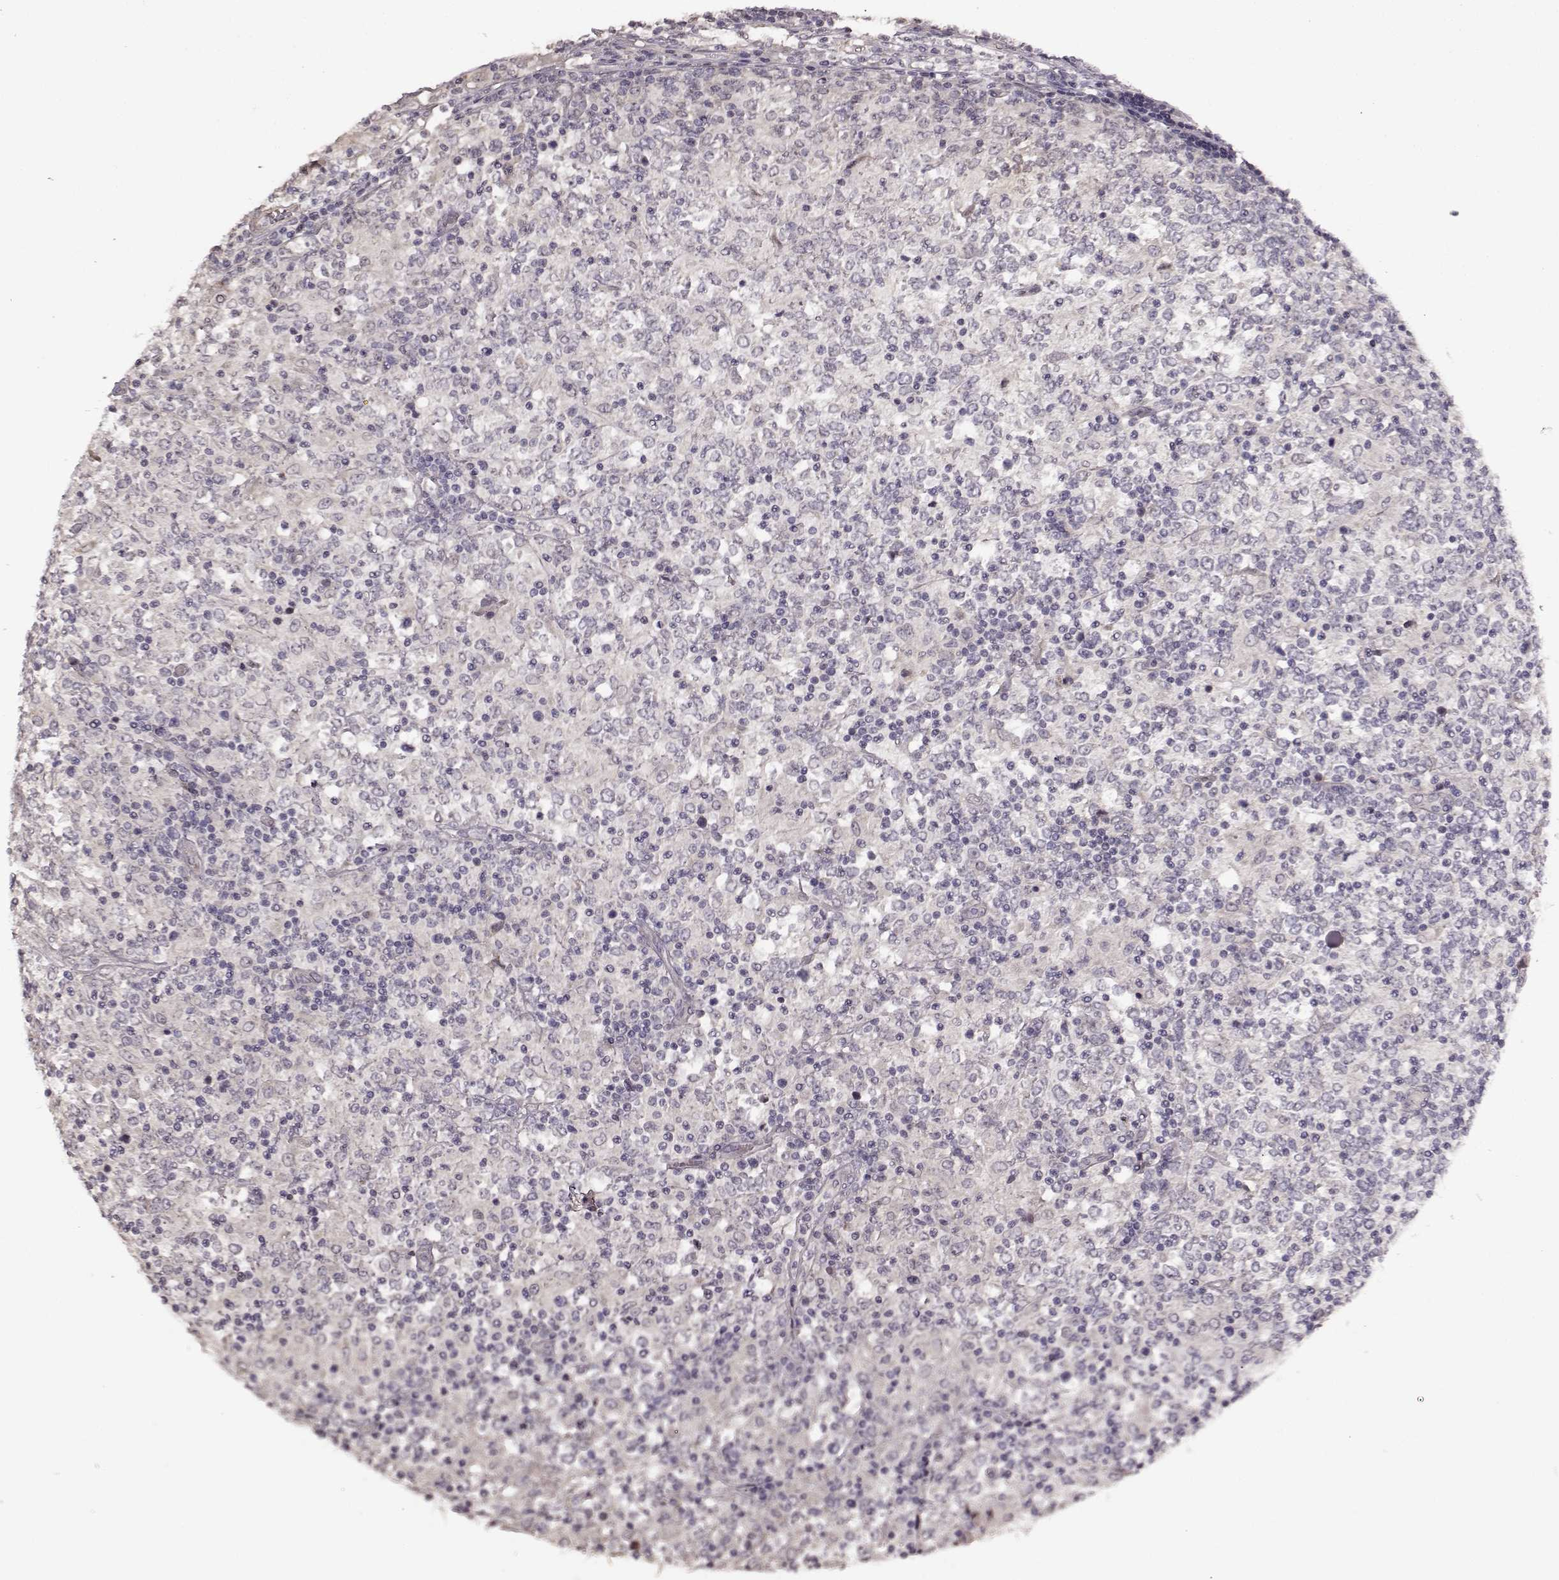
{"staining": {"intensity": "negative", "quantity": "none", "location": "none"}, "tissue": "lymphoma", "cell_type": "Tumor cells", "image_type": "cancer", "snomed": [{"axis": "morphology", "description": "Malignant lymphoma, non-Hodgkin's type, High grade"}, {"axis": "topography", "description": "Lymph node"}], "caption": "This is an IHC histopathology image of lymphoma. There is no expression in tumor cells.", "gene": "FSHB", "patient": {"sex": "female", "age": 84}}